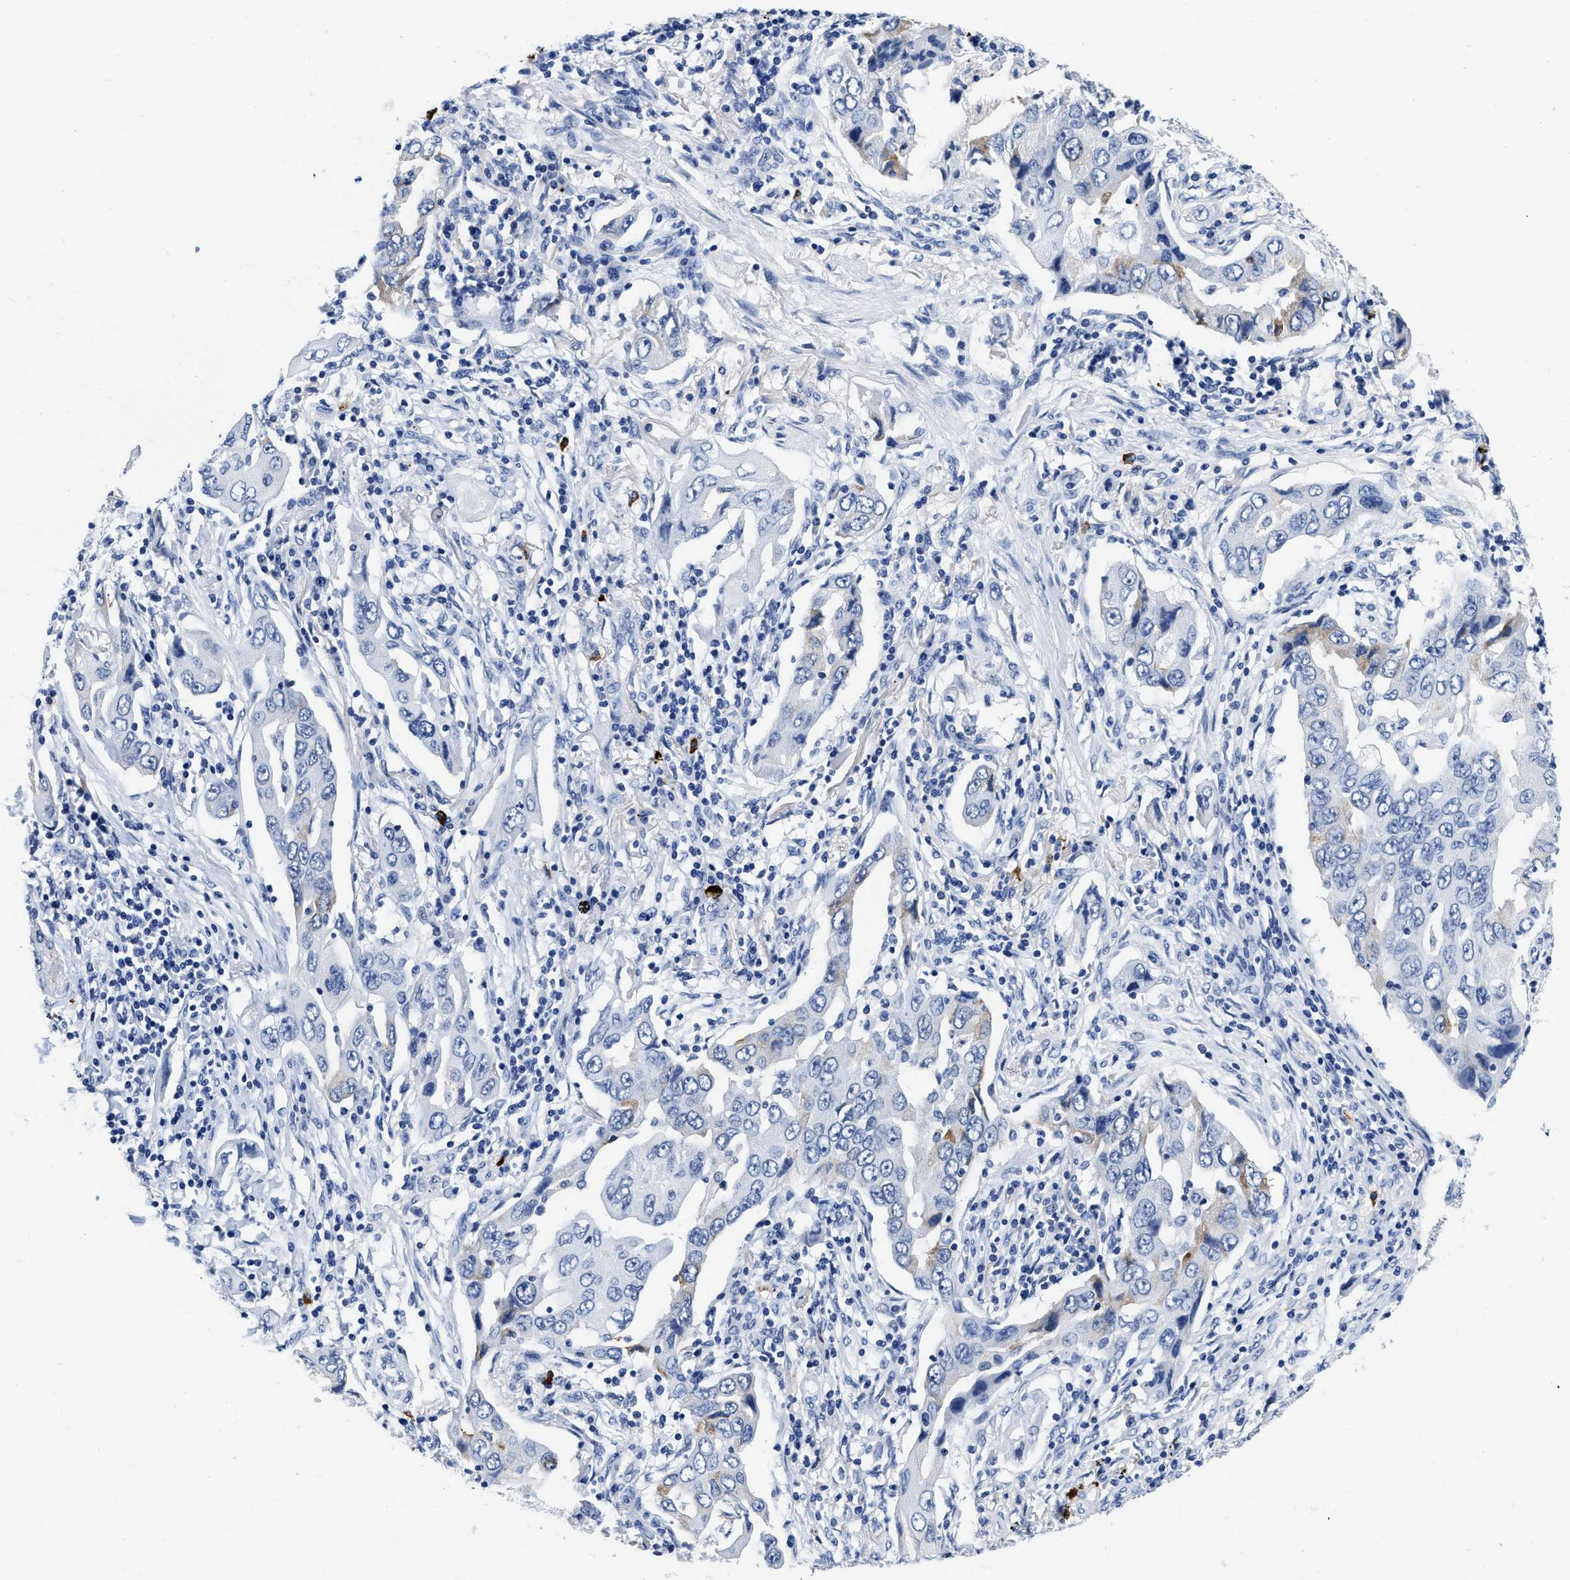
{"staining": {"intensity": "negative", "quantity": "none", "location": "none"}, "tissue": "lung cancer", "cell_type": "Tumor cells", "image_type": "cancer", "snomed": [{"axis": "morphology", "description": "Adenocarcinoma, NOS"}, {"axis": "topography", "description": "Lung"}], "caption": "Immunohistochemistry (IHC) photomicrograph of neoplastic tissue: human lung cancer stained with DAB exhibits no significant protein expression in tumor cells.", "gene": "CER1", "patient": {"sex": "female", "age": 65}}